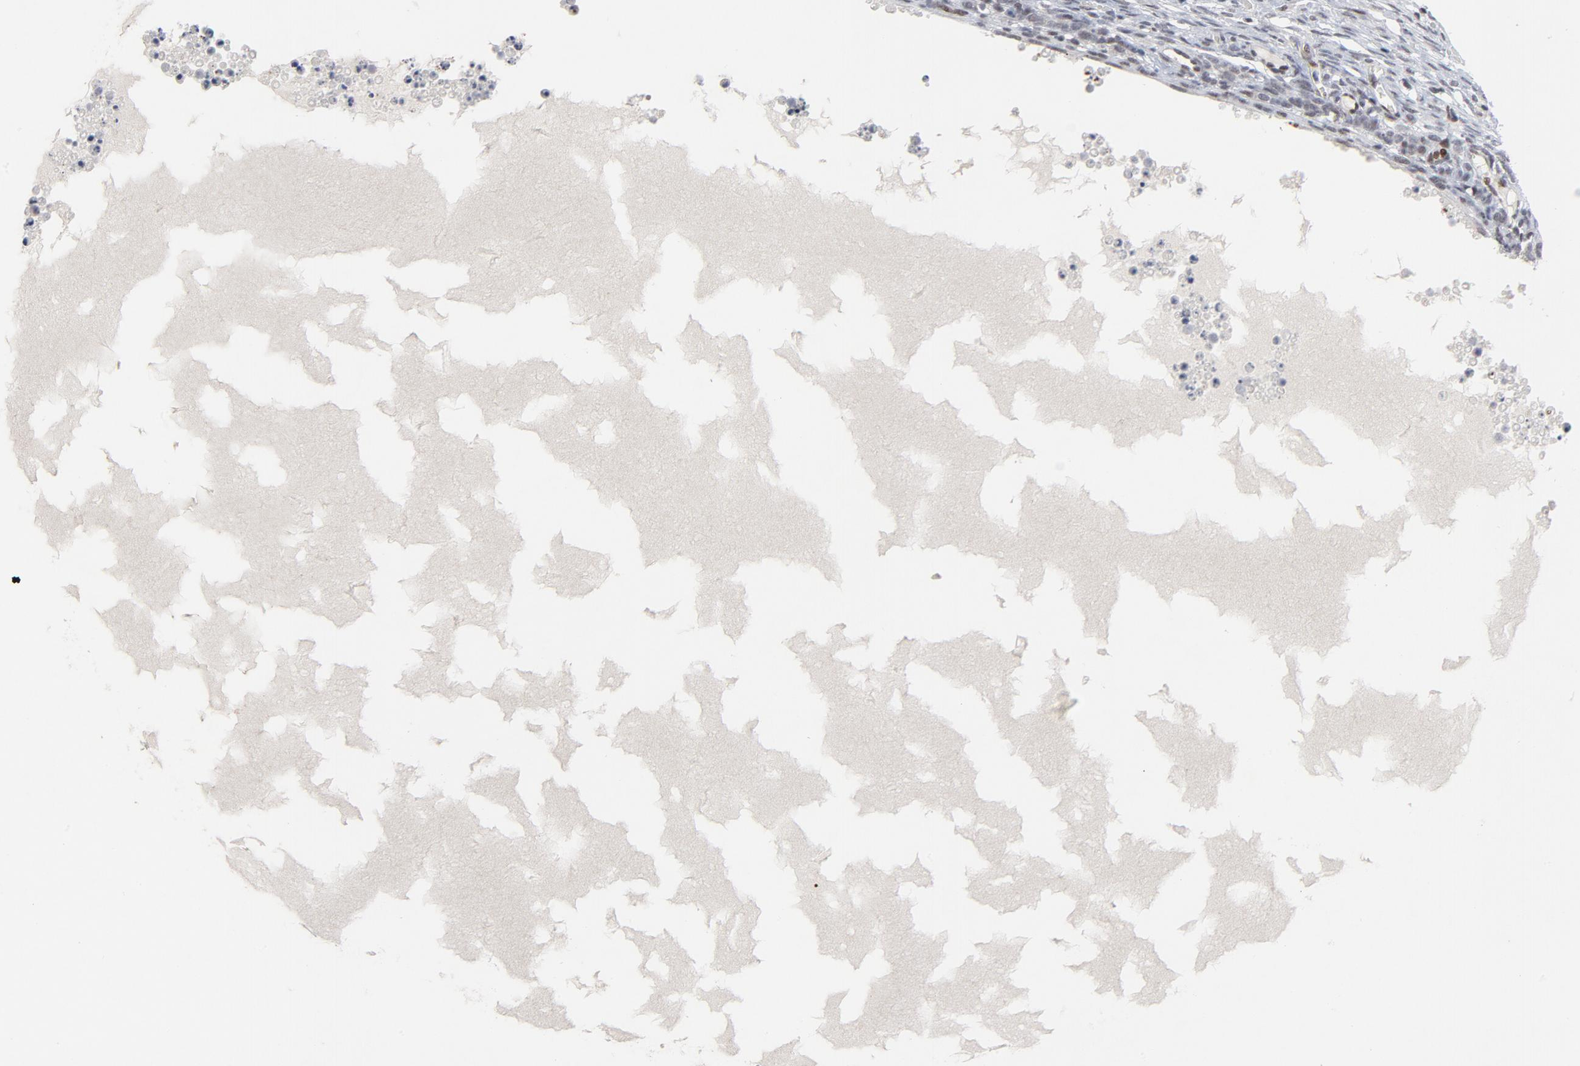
{"staining": {"intensity": "weak", "quantity": "25%-75%", "location": "nuclear"}, "tissue": "ovary", "cell_type": "Ovarian stroma cells", "image_type": "normal", "snomed": [{"axis": "morphology", "description": "Normal tissue, NOS"}, {"axis": "topography", "description": "Ovary"}], "caption": "DAB immunohistochemical staining of normal human ovary displays weak nuclear protein expression in approximately 25%-75% of ovarian stroma cells. (brown staining indicates protein expression, while blue staining denotes nuclei).", "gene": "GABPA", "patient": {"sex": "female", "age": 35}}